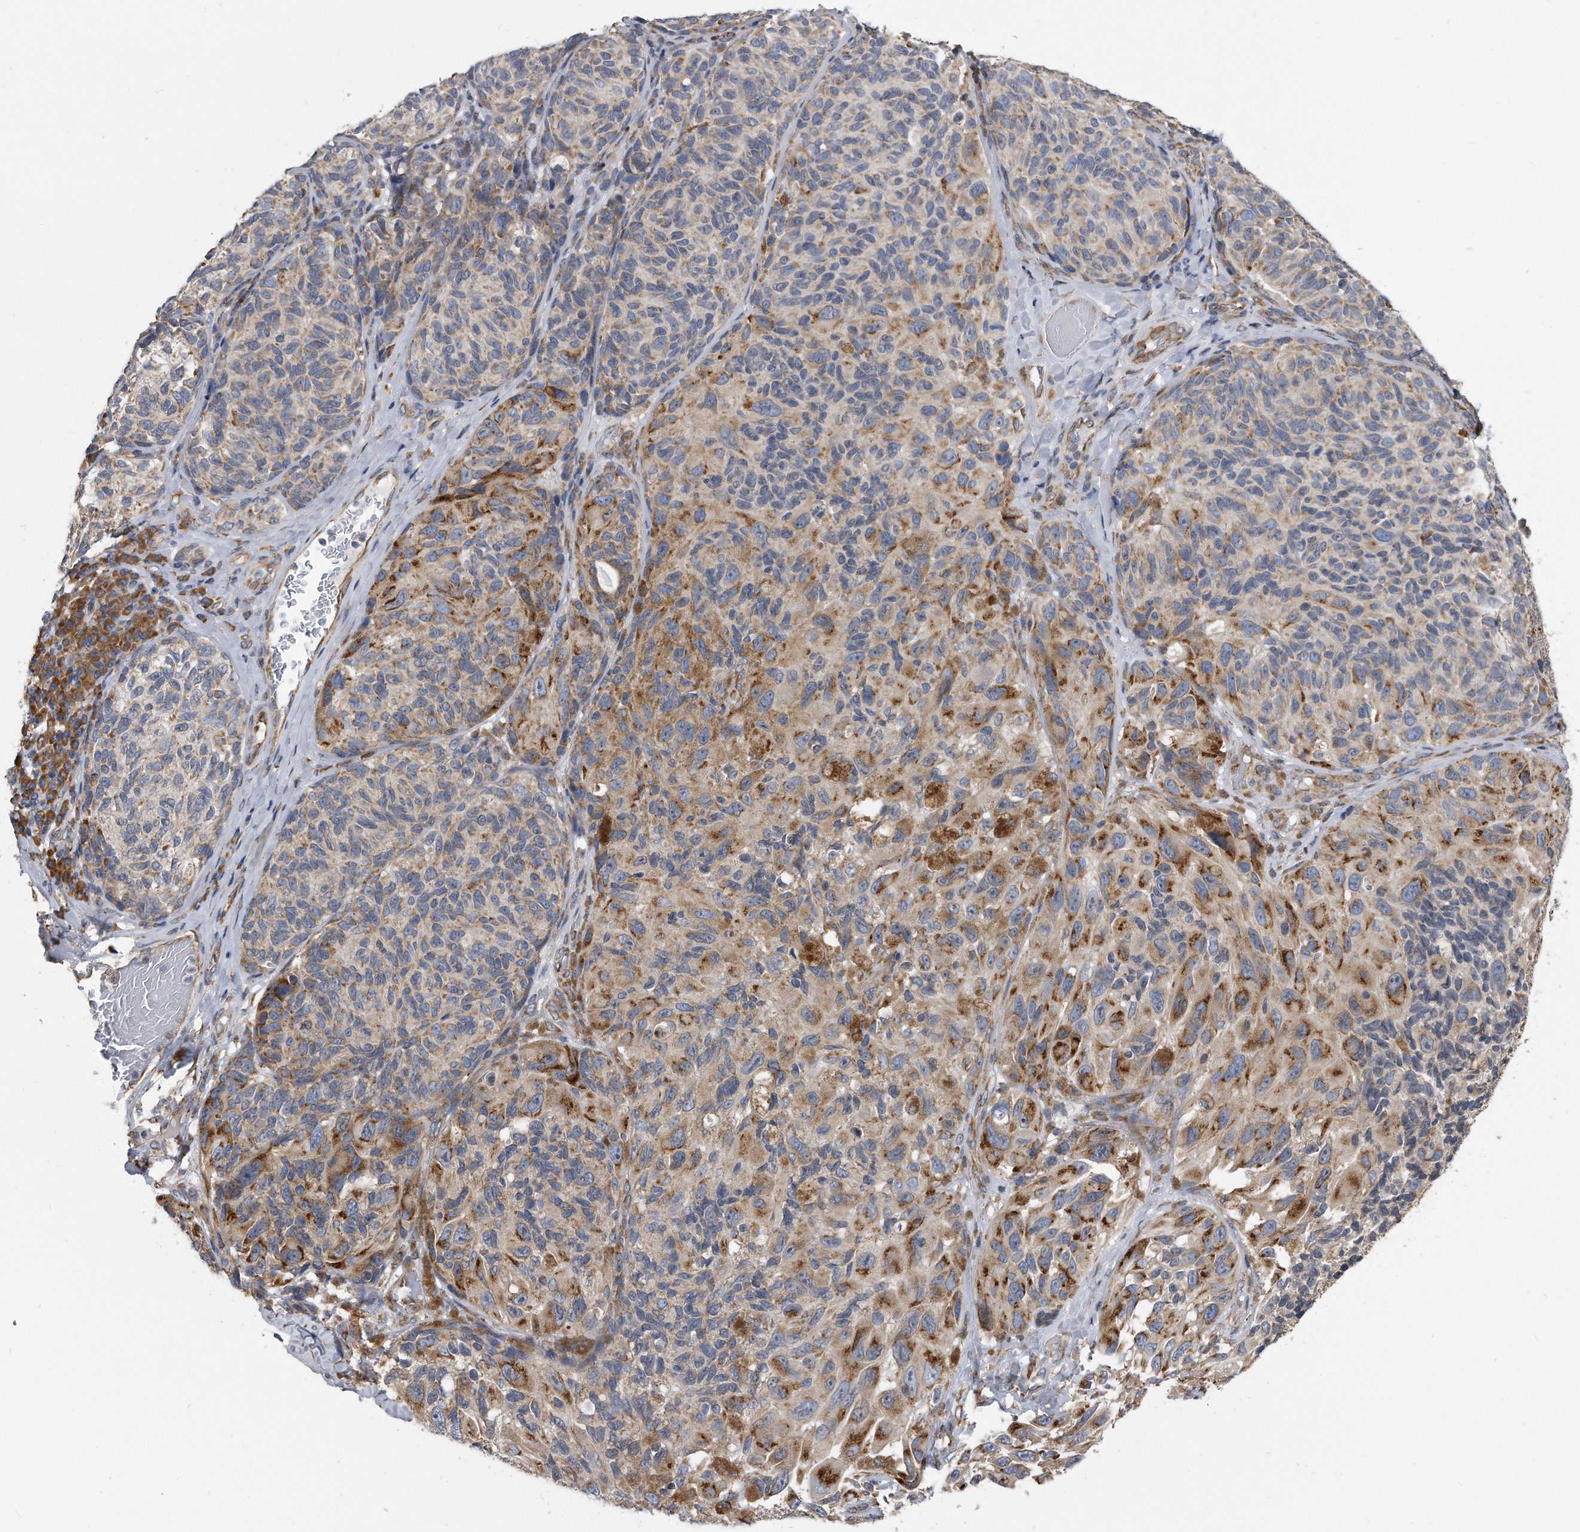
{"staining": {"intensity": "strong", "quantity": "25%-75%", "location": "cytoplasmic/membranous"}, "tissue": "melanoma", "cell_type": "Tumor cells", "image_type": "cancer", "snomed": [{"axis": "morphology", "description": "Malignant melanoma, NOS"}, {"axis": "topography", "description": "Skin"}], "caption": "Malignant melanoma stained with a protein marker exhibits strong staining in tumor cells.", "gene": "CCDC47", "patient": {"sex": "female", "age": 73}}